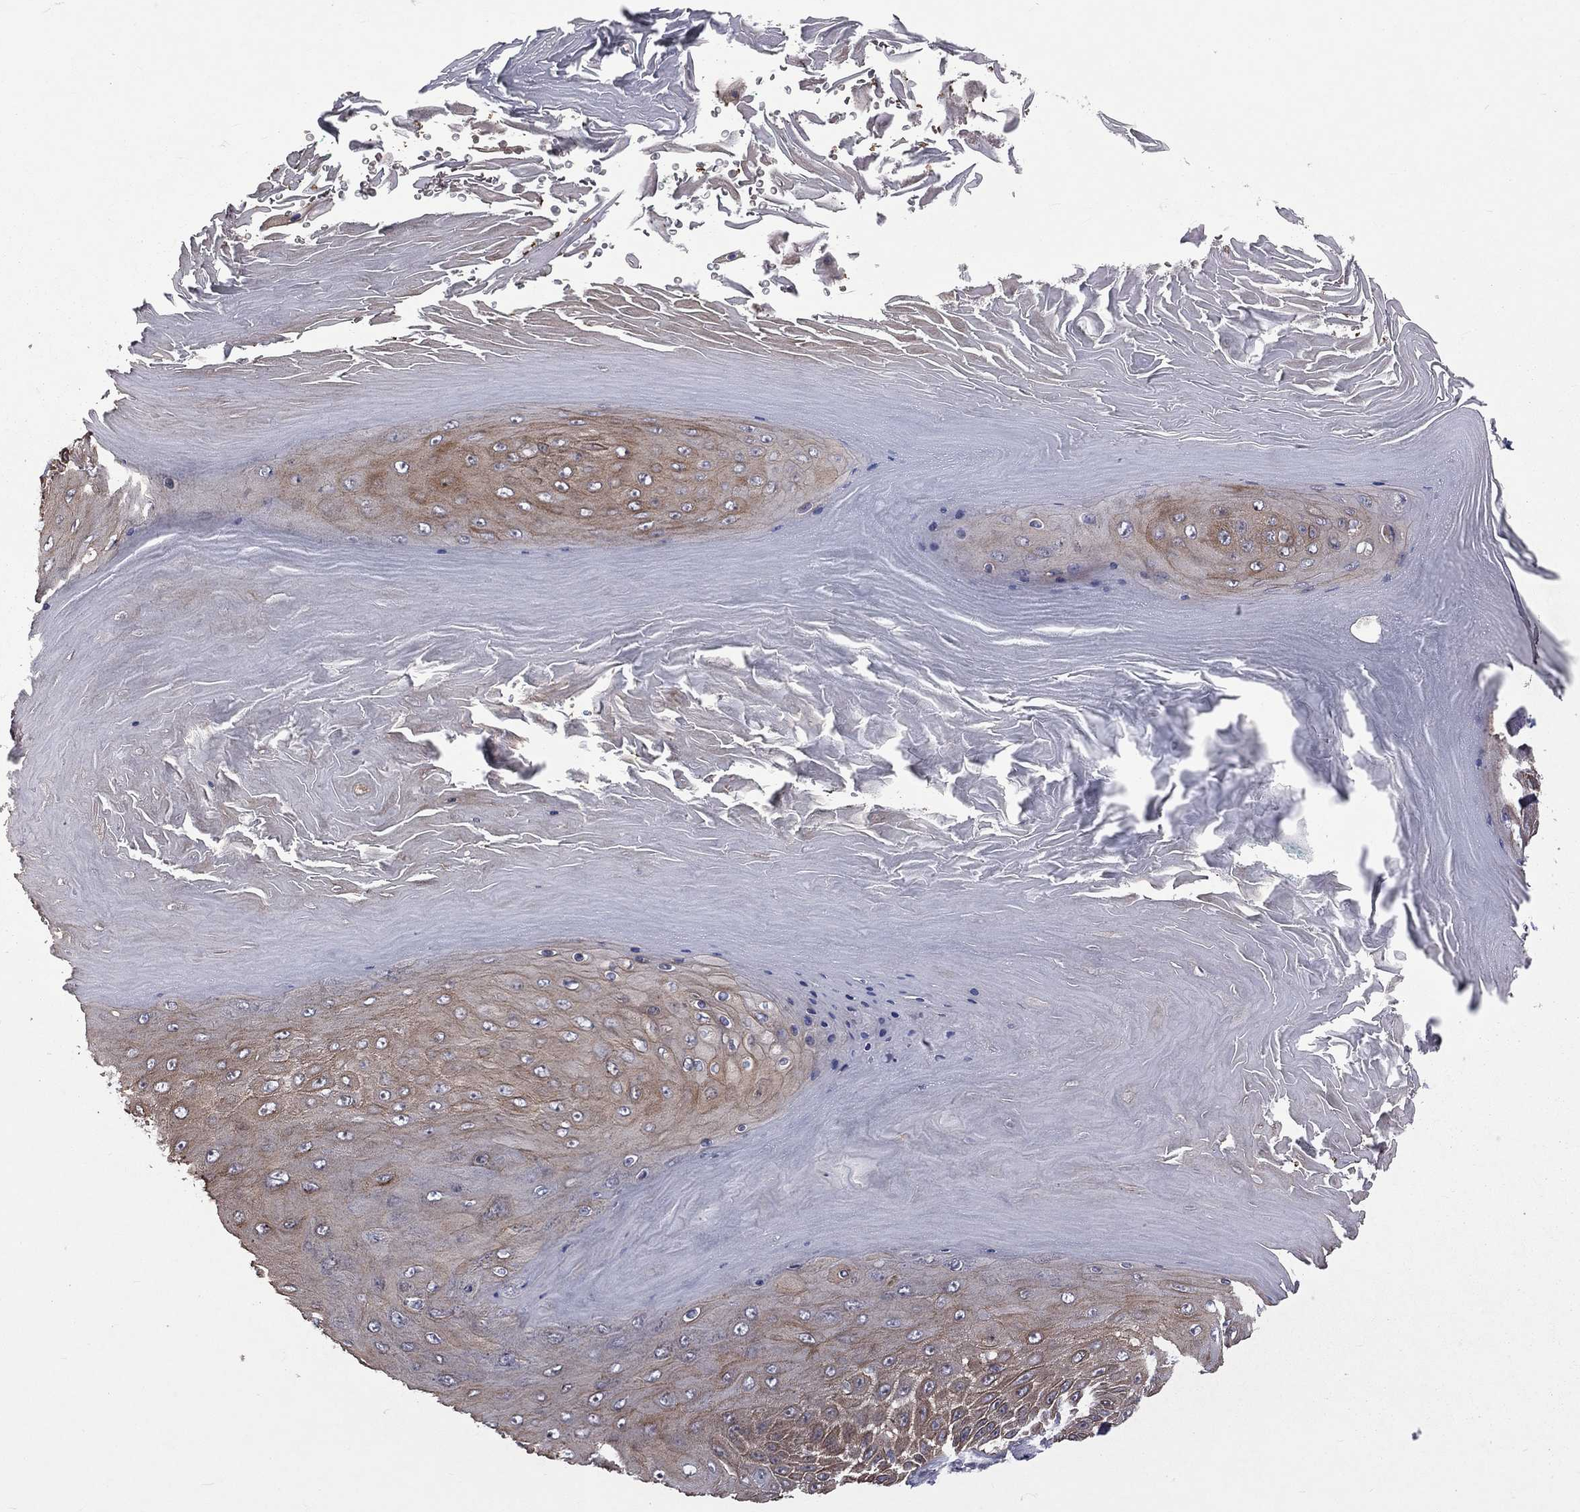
{"staining": {"intensity": "moderate", "quantity": ">75%", "location": "cytoplasmic/membranous"}, "tissue": "skin cancer", "cell_type": "Tumor cells", "image_type": "cancer", "snomed": [{"axis": "morphology", "description": "Squamous cell carcinoma, NOS"}, {"axis": "topography", "description": "Skin"}], "caption": "This image demonstrates skin squamous cell carcinoma stained with IHC to label a protein in brown. The cytoplasmic/membranous of tumor cells show moderate positivity for the protein. Nuclei are counter-stained blue.", "gene": "DSG4", "patient": {"sex": "male", "age": 62}}